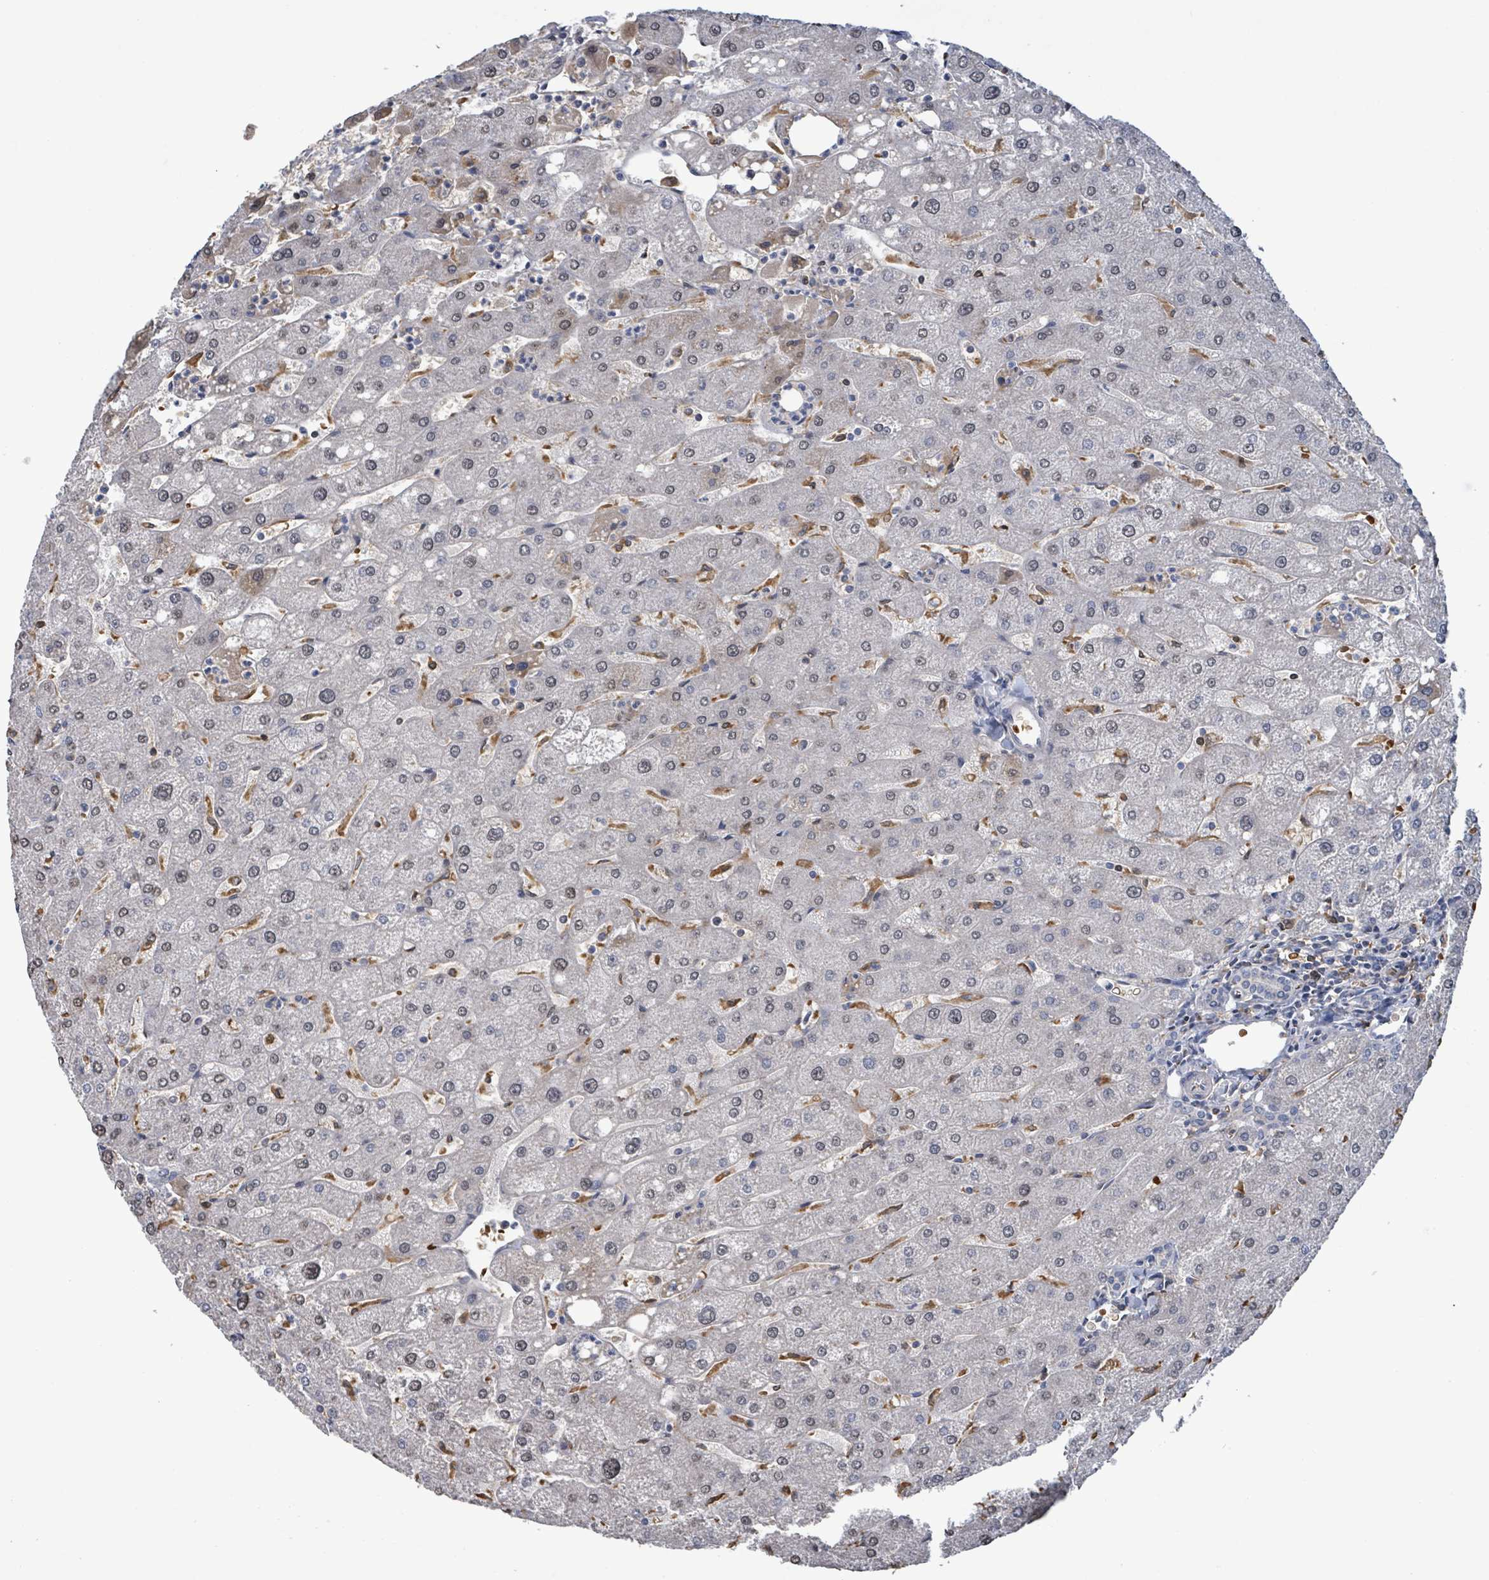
{"staining": {"intensity": "negative", "quantity": "none", "location": "none"}, "tissue": "liver", "cell_type": "Cholangiocytes", "image_type": "normal", "snomed": [{"axis": "morphology", "description": "Normal tissue, NOS"}, {"axis": "topography", "description": "Liver"}], "caption": "Immunohistochemistry (IHC) of benign liver displays no staining in cholangiocytes. (DAB immunohistochemistry, high magnification).", "gene": "SEBOX", "patient": {"sex": "male", "age": 67}}